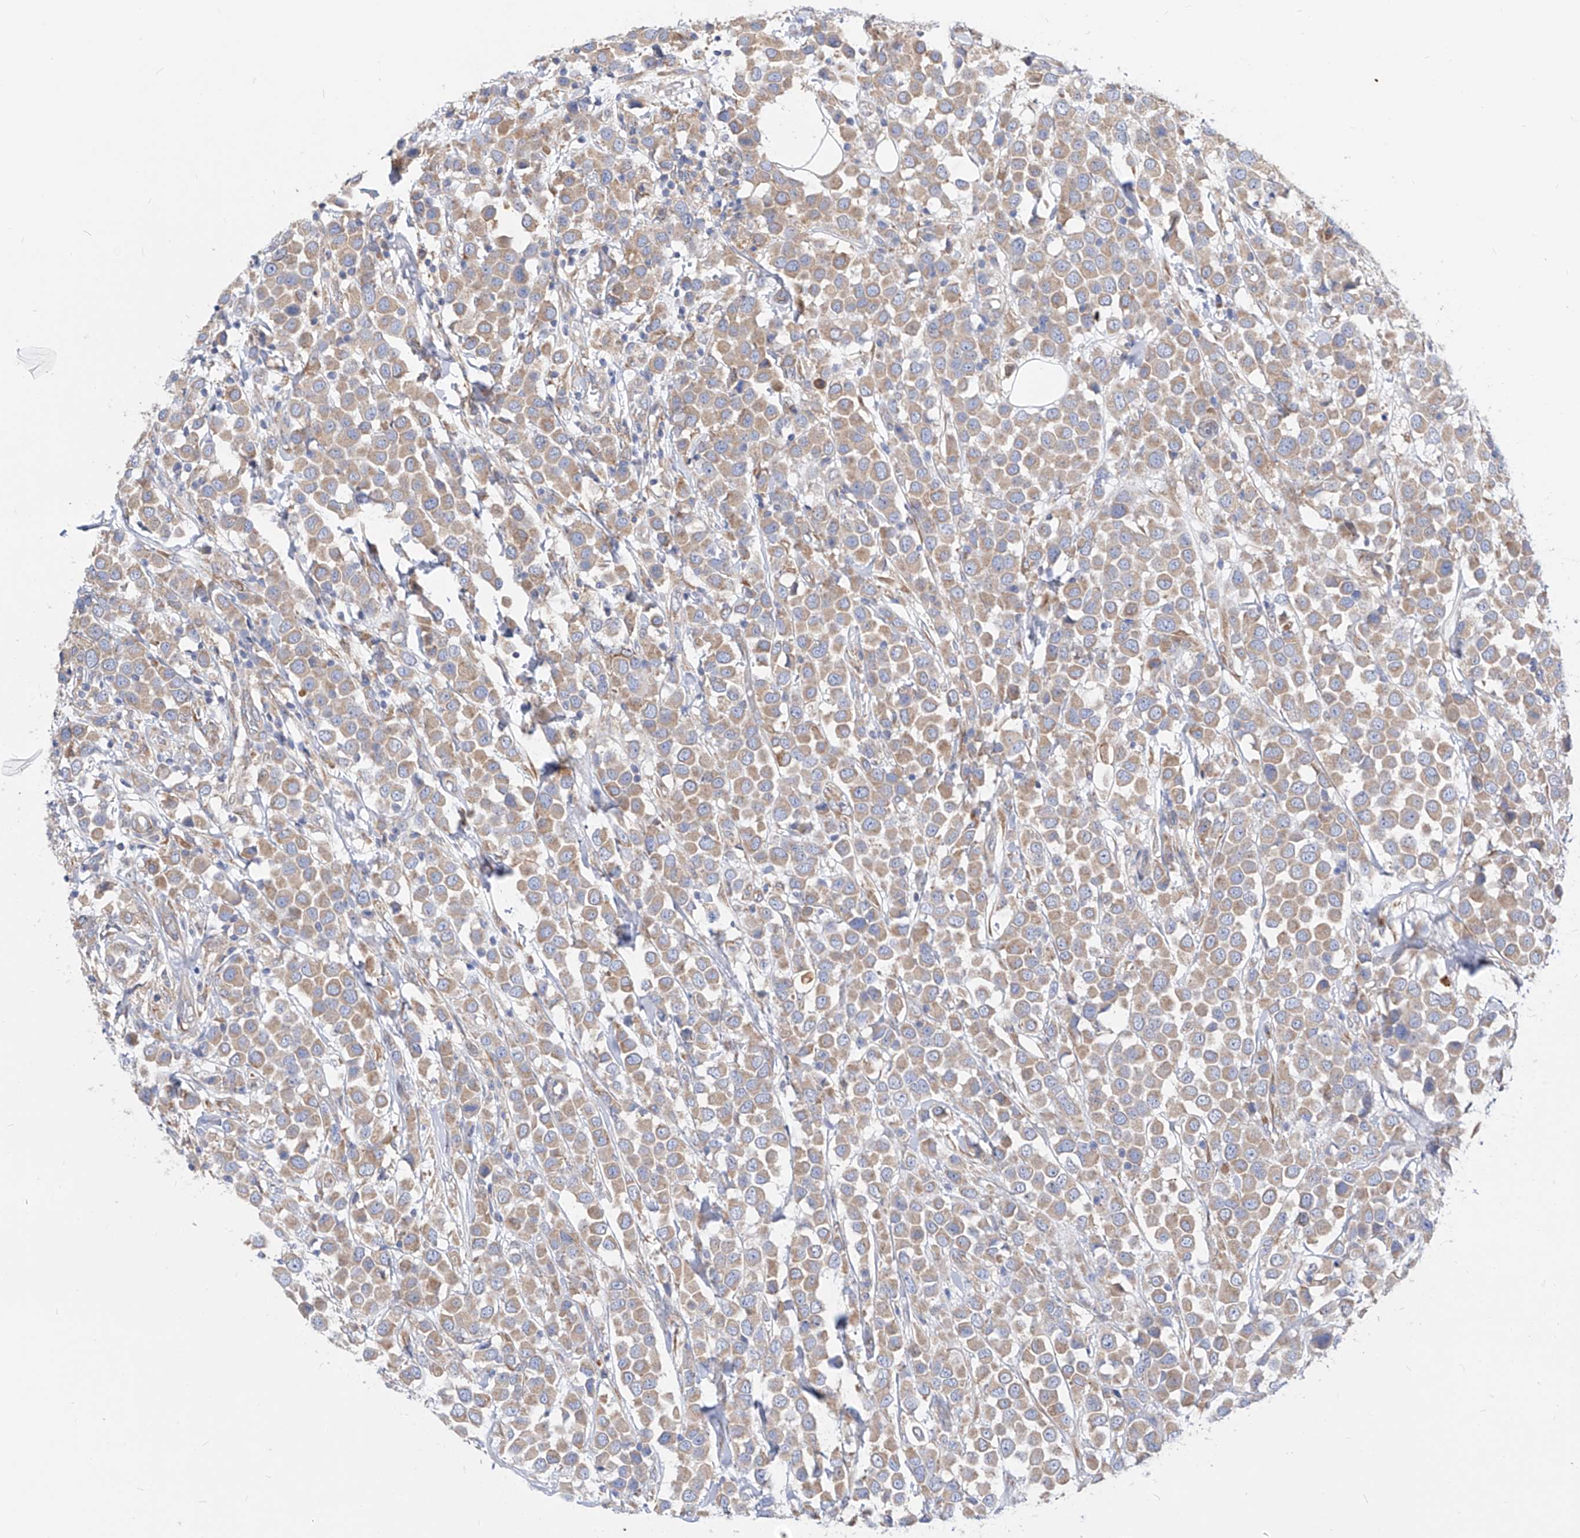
{"staining": {"intensity": "weak", "quantity": ">75%", "location": "cytoplasmic/membranous"}, "tissue": "breast cancer", "cell_type": "Tumor cells", "image_type": "cancer", "snomed": [{"axis": "morphology", "description": "Duct carcinoma"}, {"axis": "topography", "description": "Breast"}], "caption": "Immunohistochemistry (IHC) staining of breast cancer, which demonstrates low levels of weak cytoplasmic/membranous staining in about >75% of tumor cells indicating weak cytoplasmic/membranous protein expression. The staining was performed using DAB (brown) for protein detection and nuclei were counterstained in hematoxylin (blue).", "gene": "UFL1", "patient": {"sex": "female", "age": 61}}